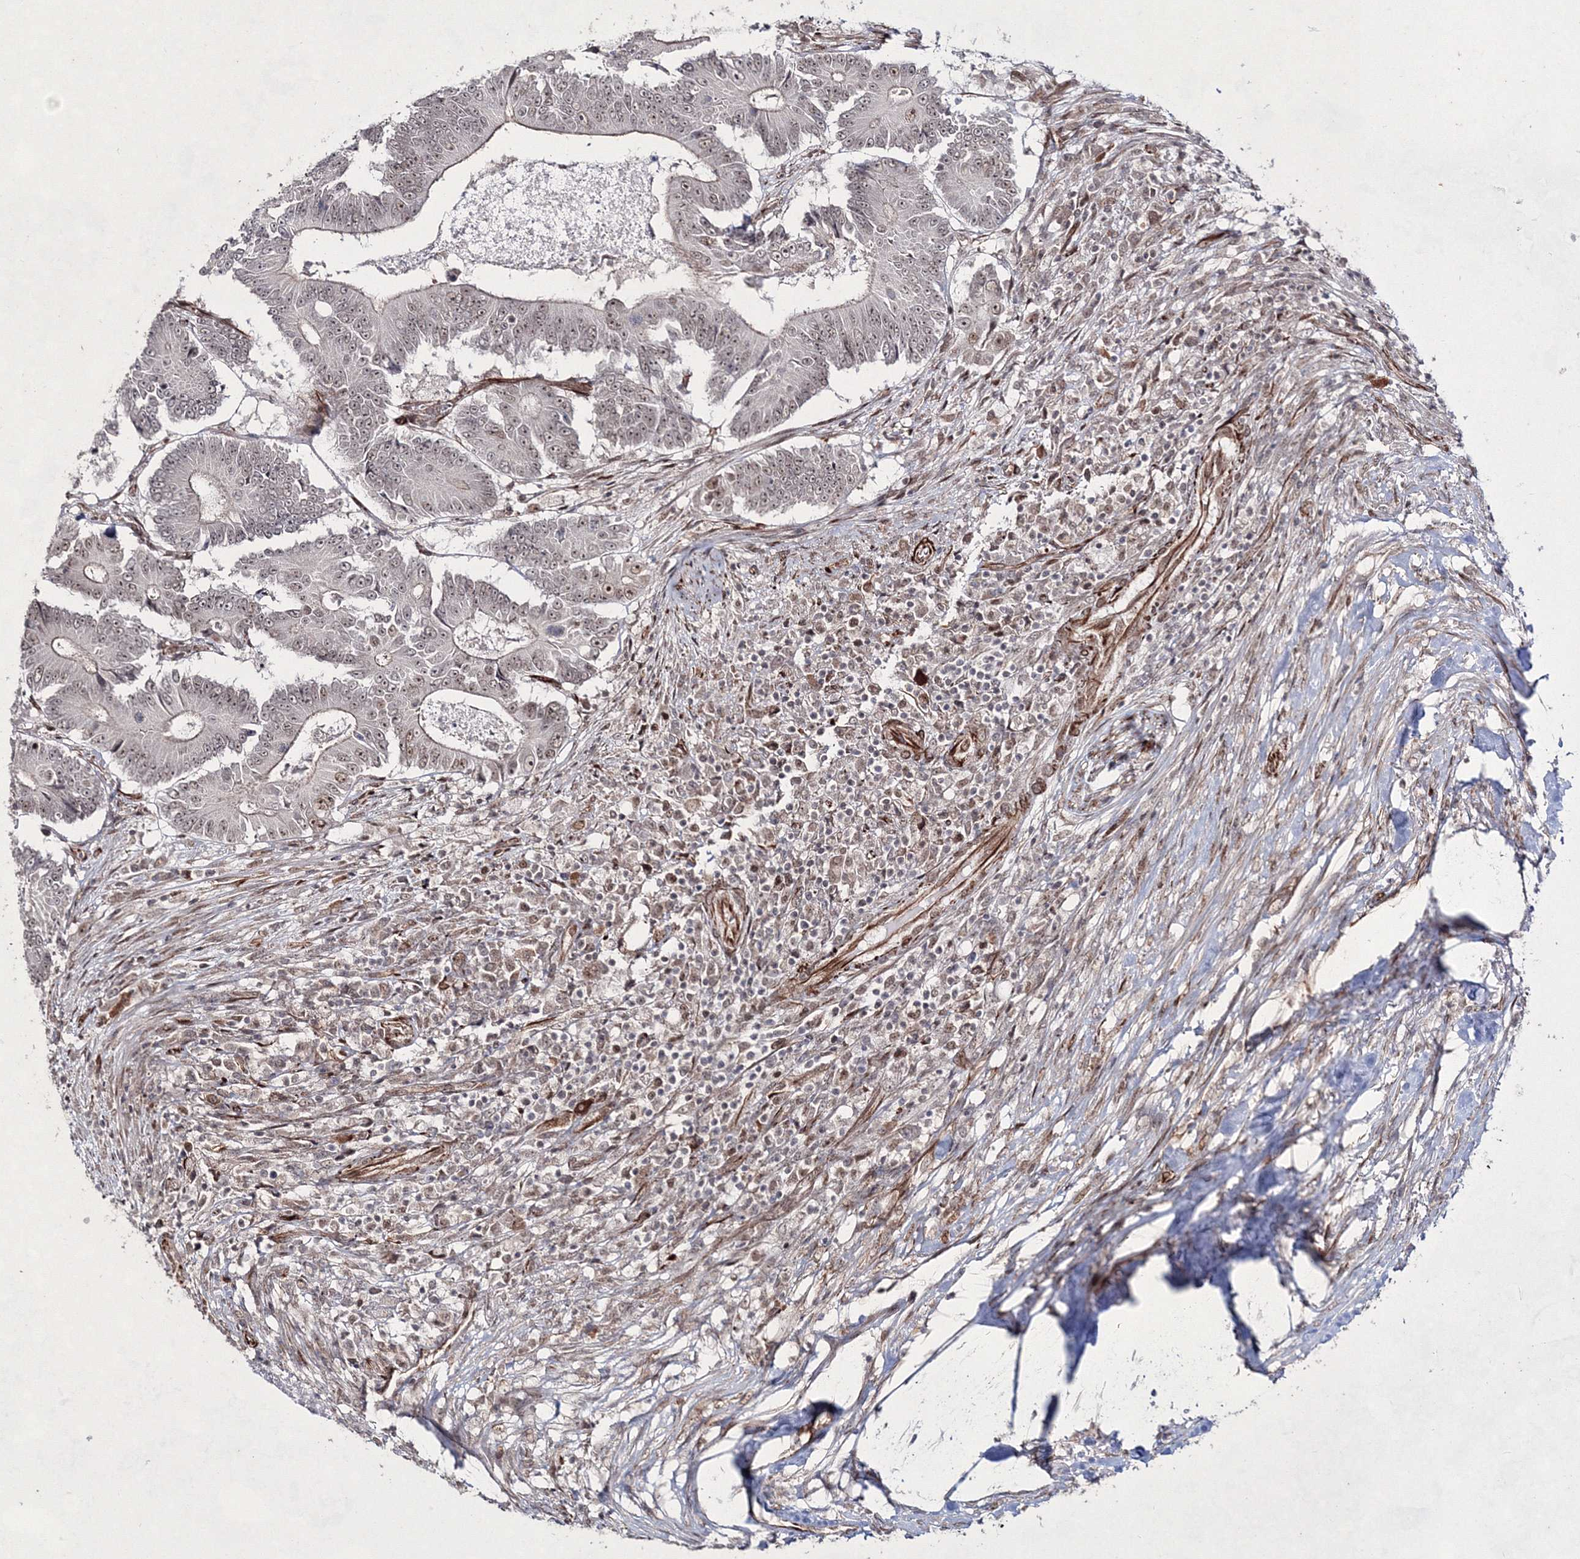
{"staining": {"intensity": "weak", "quantity": "25%-75%", "location": "nuclear"}, "tissue": "colorectal cancer", "cell_type": "Tumor cells", "image_type": "cancer", "snomed": [{"axis": "morphology", "description": "Adenocarcinoma, NOS"}, {"axis": "topography", "description": "Colon"}], "caption": "A high-resolution micrograph shows immunohistochemistry staining of adenocarcinoma (colorectal), which exhibits weak nuclear expression in approximately 25%-75% of tumor cells.", "gene": "SNIP1", "patient": {"sex": "male", "age": 83}}